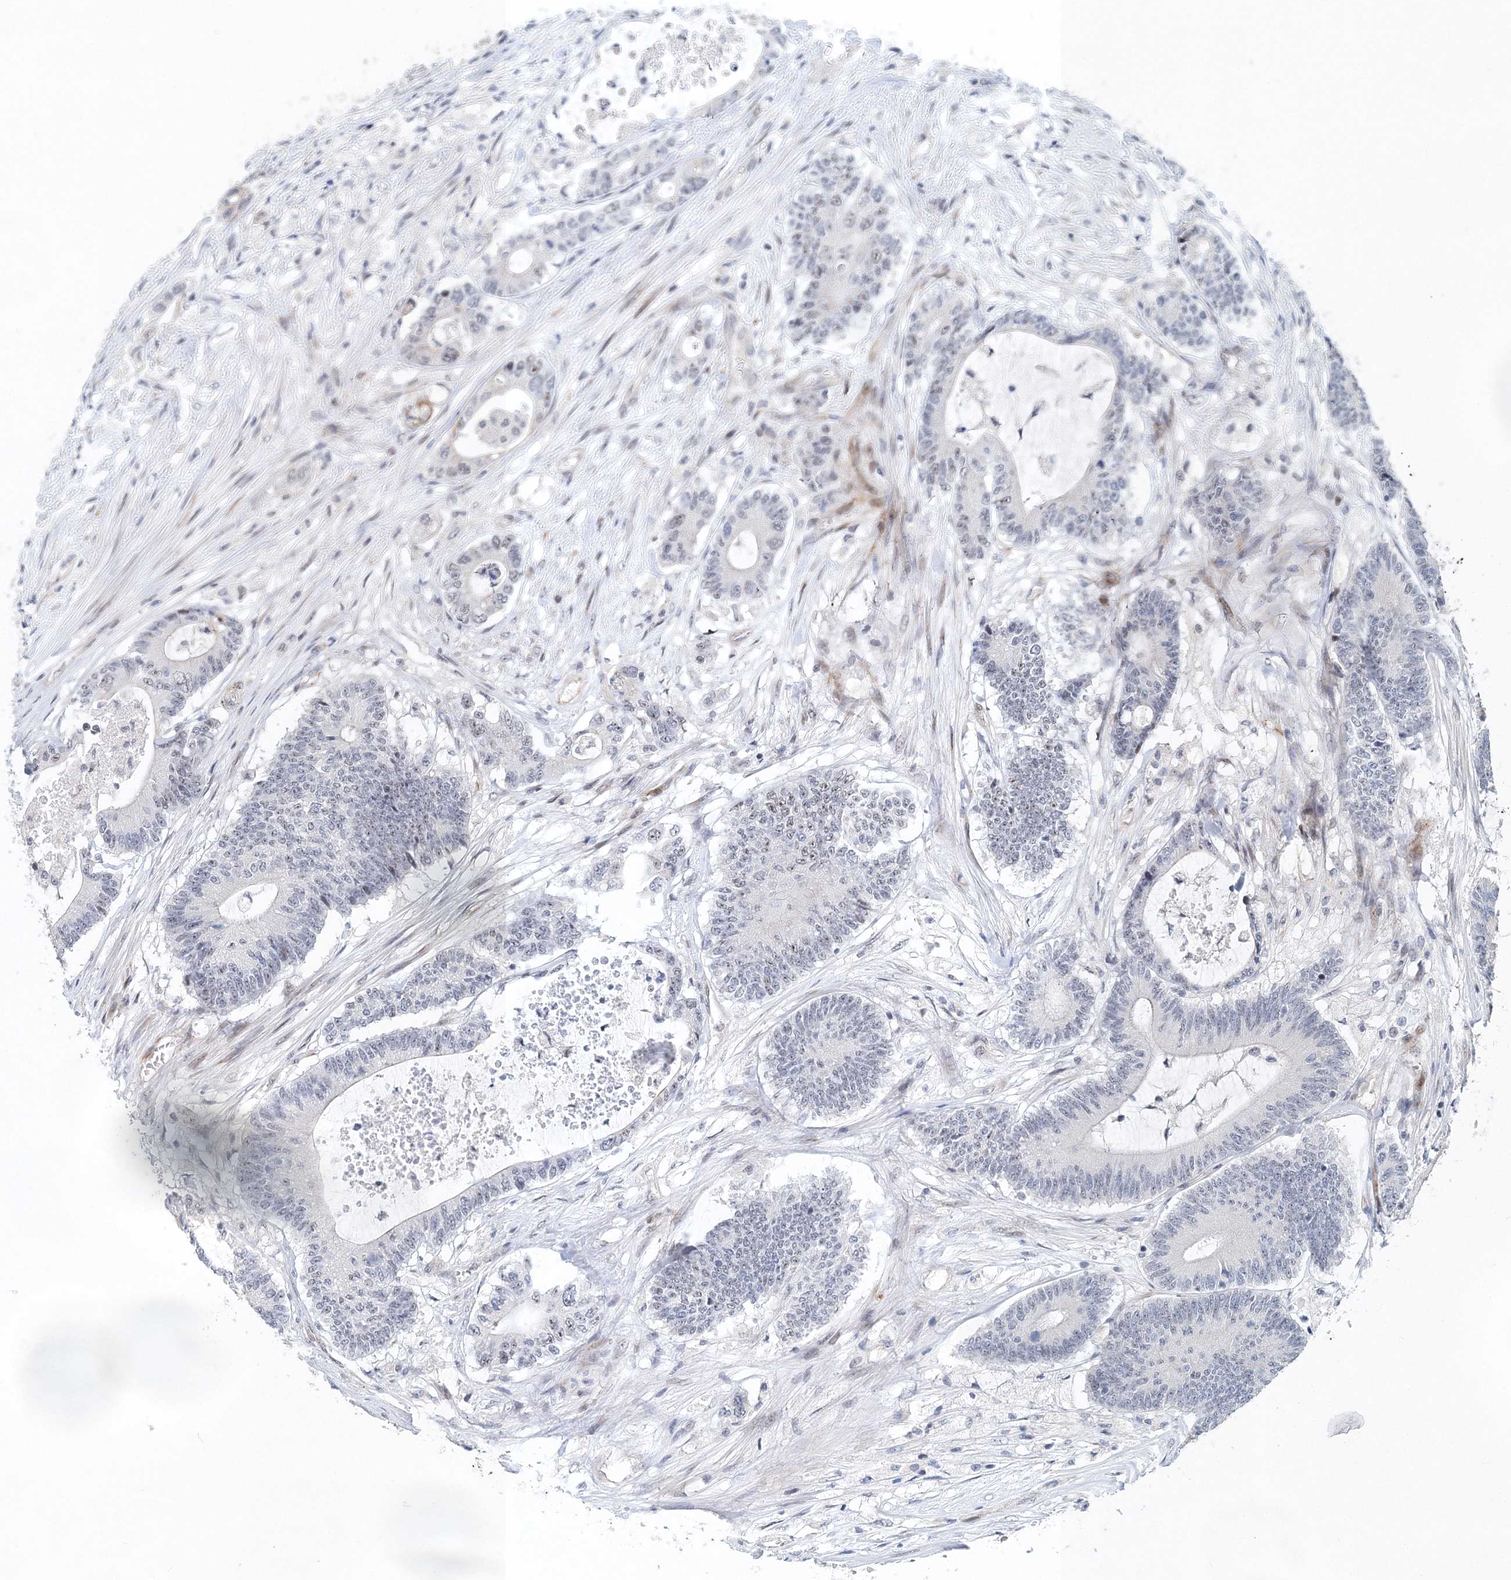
{"staining": {"intensity": "weak", "quantity": "<25%", "location": "nuclear"}, "tissue": "colorectal cancer", "cell_type": "Tumor cells", "image_type": "cancer", "snomed": [{"axis": "morphology", "description": "Adenocarcinoma, NOS"}, {"axis": "topography", "description": "Colon"}], "caption": "An immunohistochemistry (IHC) photomicrograph of colorectal cancer (adenocarcinoma) is shown. There is no staining in tumor cells of colorectal cancer (adenocarcinoma). (DAB immunohistochemistry visualized using brightfield microscopy, high magnification).", "gene": "UIMC1", "patient": {"sex": "female", "age": 84}}